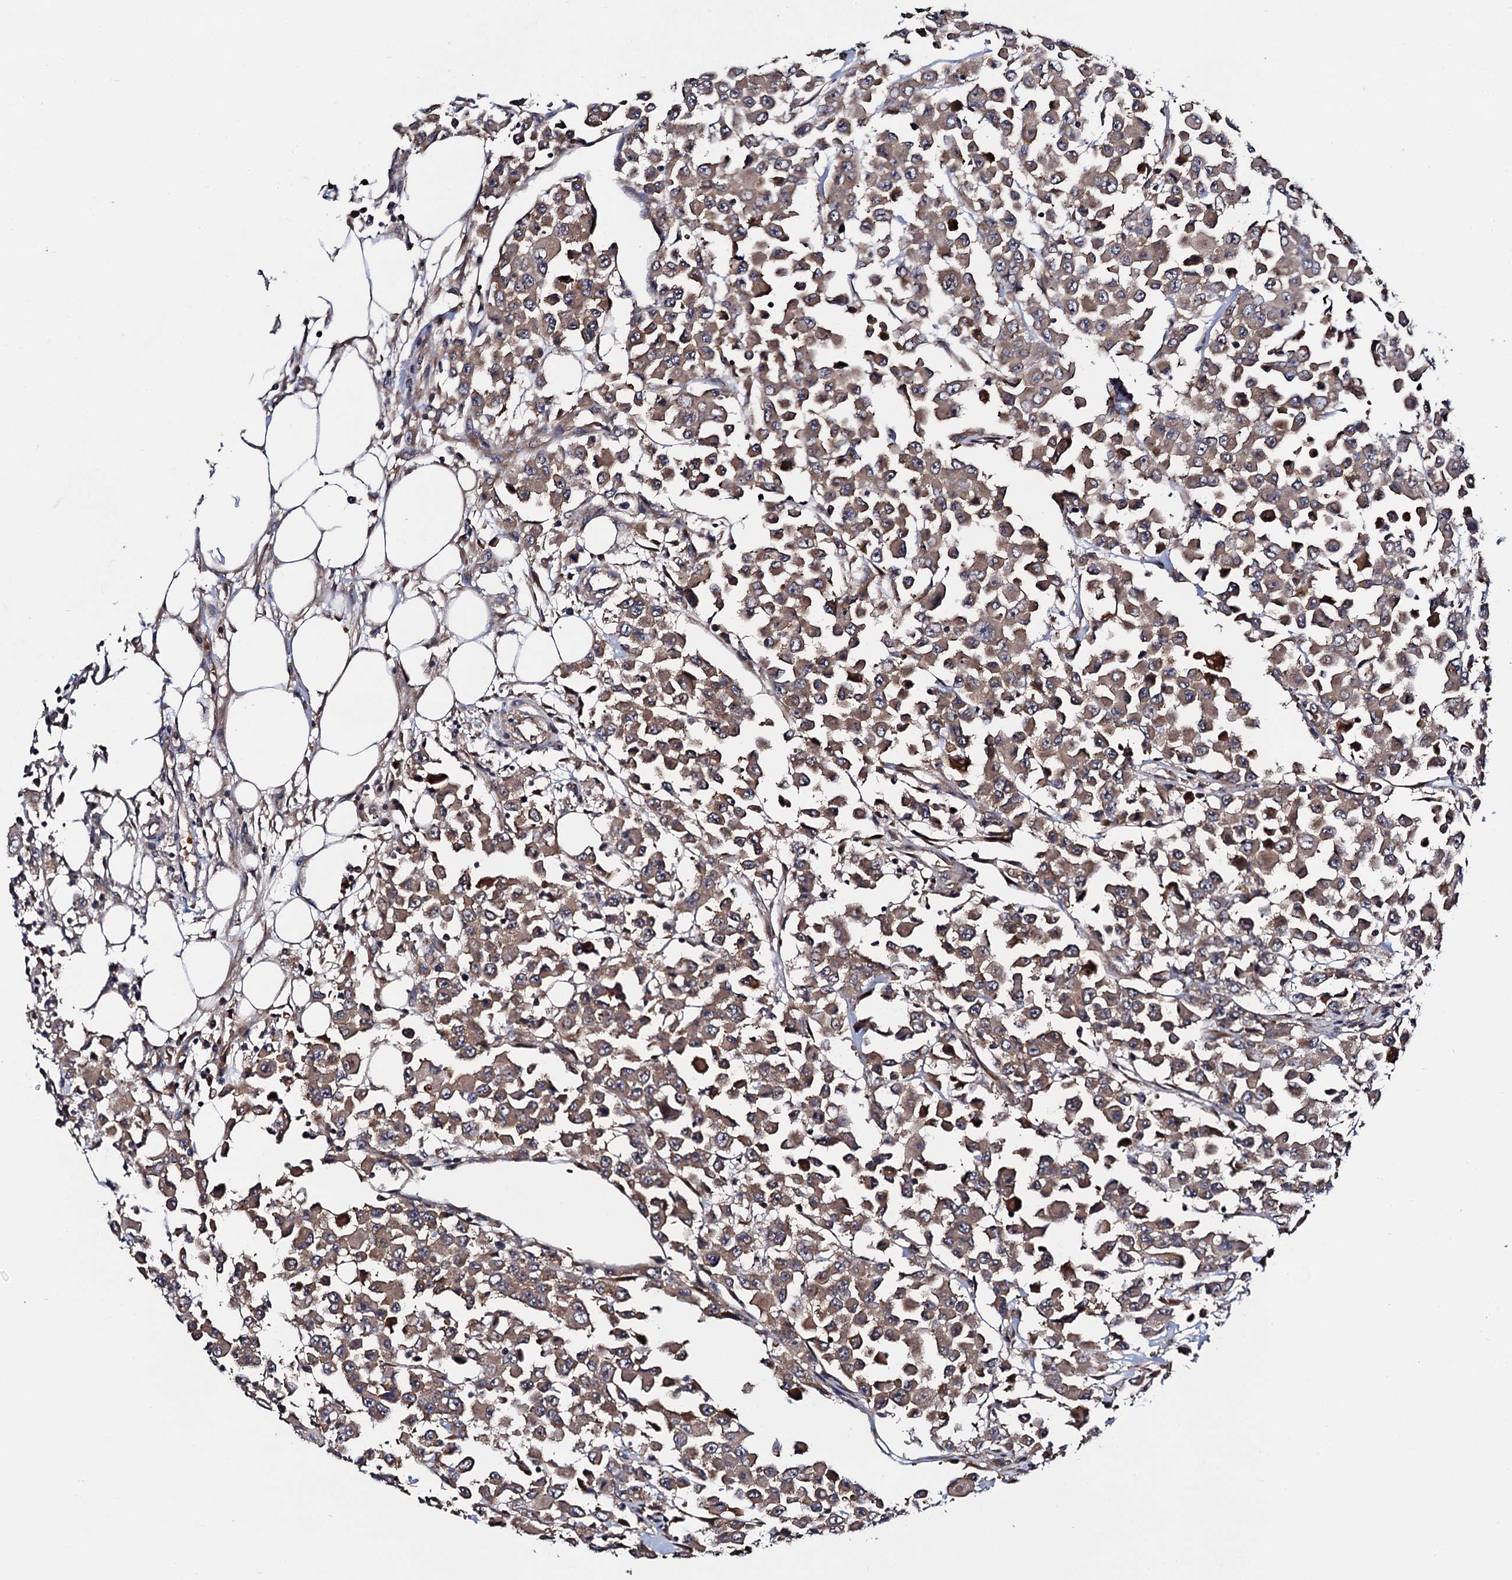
{"staining": {"intensity": "weak", "quantity": ">75%", "location": "cytoplasmic/membranous"}, "tissue": "colorectal cancer", "cell_type": "Tumor cells", "image_type": "cancer", "snomed": [{"axis": "morphology", "description": "Adenocarcinoma, NOS"}, {"axis": "topography", "description": "Colon"}], "caption": "Brown immunohistochemical staining in human adenocarcinoma (colorectal) demonstrates weak cytoplasmic/membranous positivity in about >75% of tumor cells.", "gene": "TRMT112", "patient": {"sex": "male", "age": 51}}